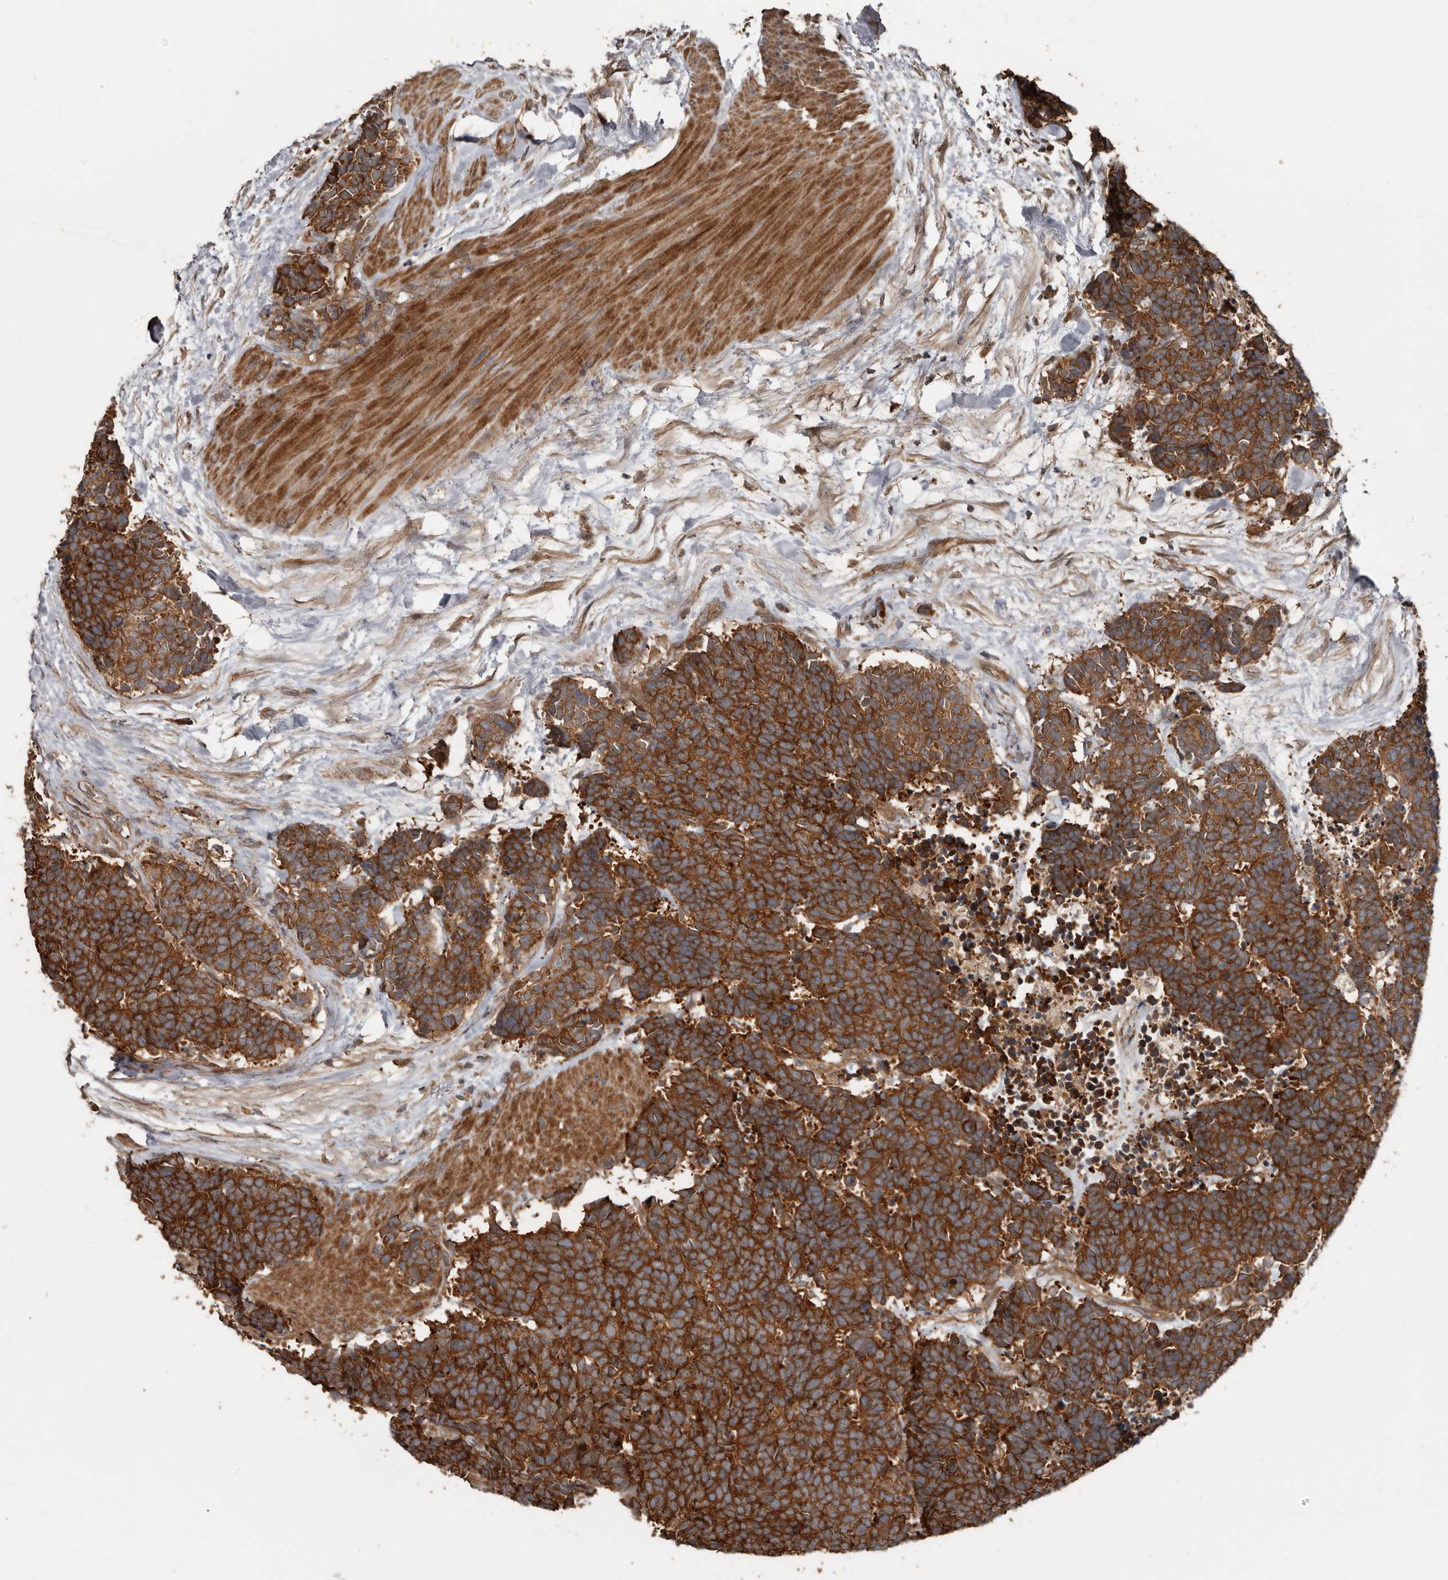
{"staining": {"intensity": "strong", "quantity": ">75%", "location": "cytoplasmic/membranous"}, "tissue": "carcinoid", "cell_type": "Tumor cells", "image_type": "cancer", "snomed": [{"axis": "morphology", "description": "Carcinoma, NOS"}, {"axis": "morphology", "description": "Carcinoid, malignant, NOS"}, {"axis": "topography", "description": "Urinary bladder"}], "caption": "IHC (DAB) staining of human carcinoid reveals strong cytoplasmic/membranous protein positivity in about >75% of tumor cells.", "gene": "EXOC3L1", "patient": {"sex": "male", "age": 57}}